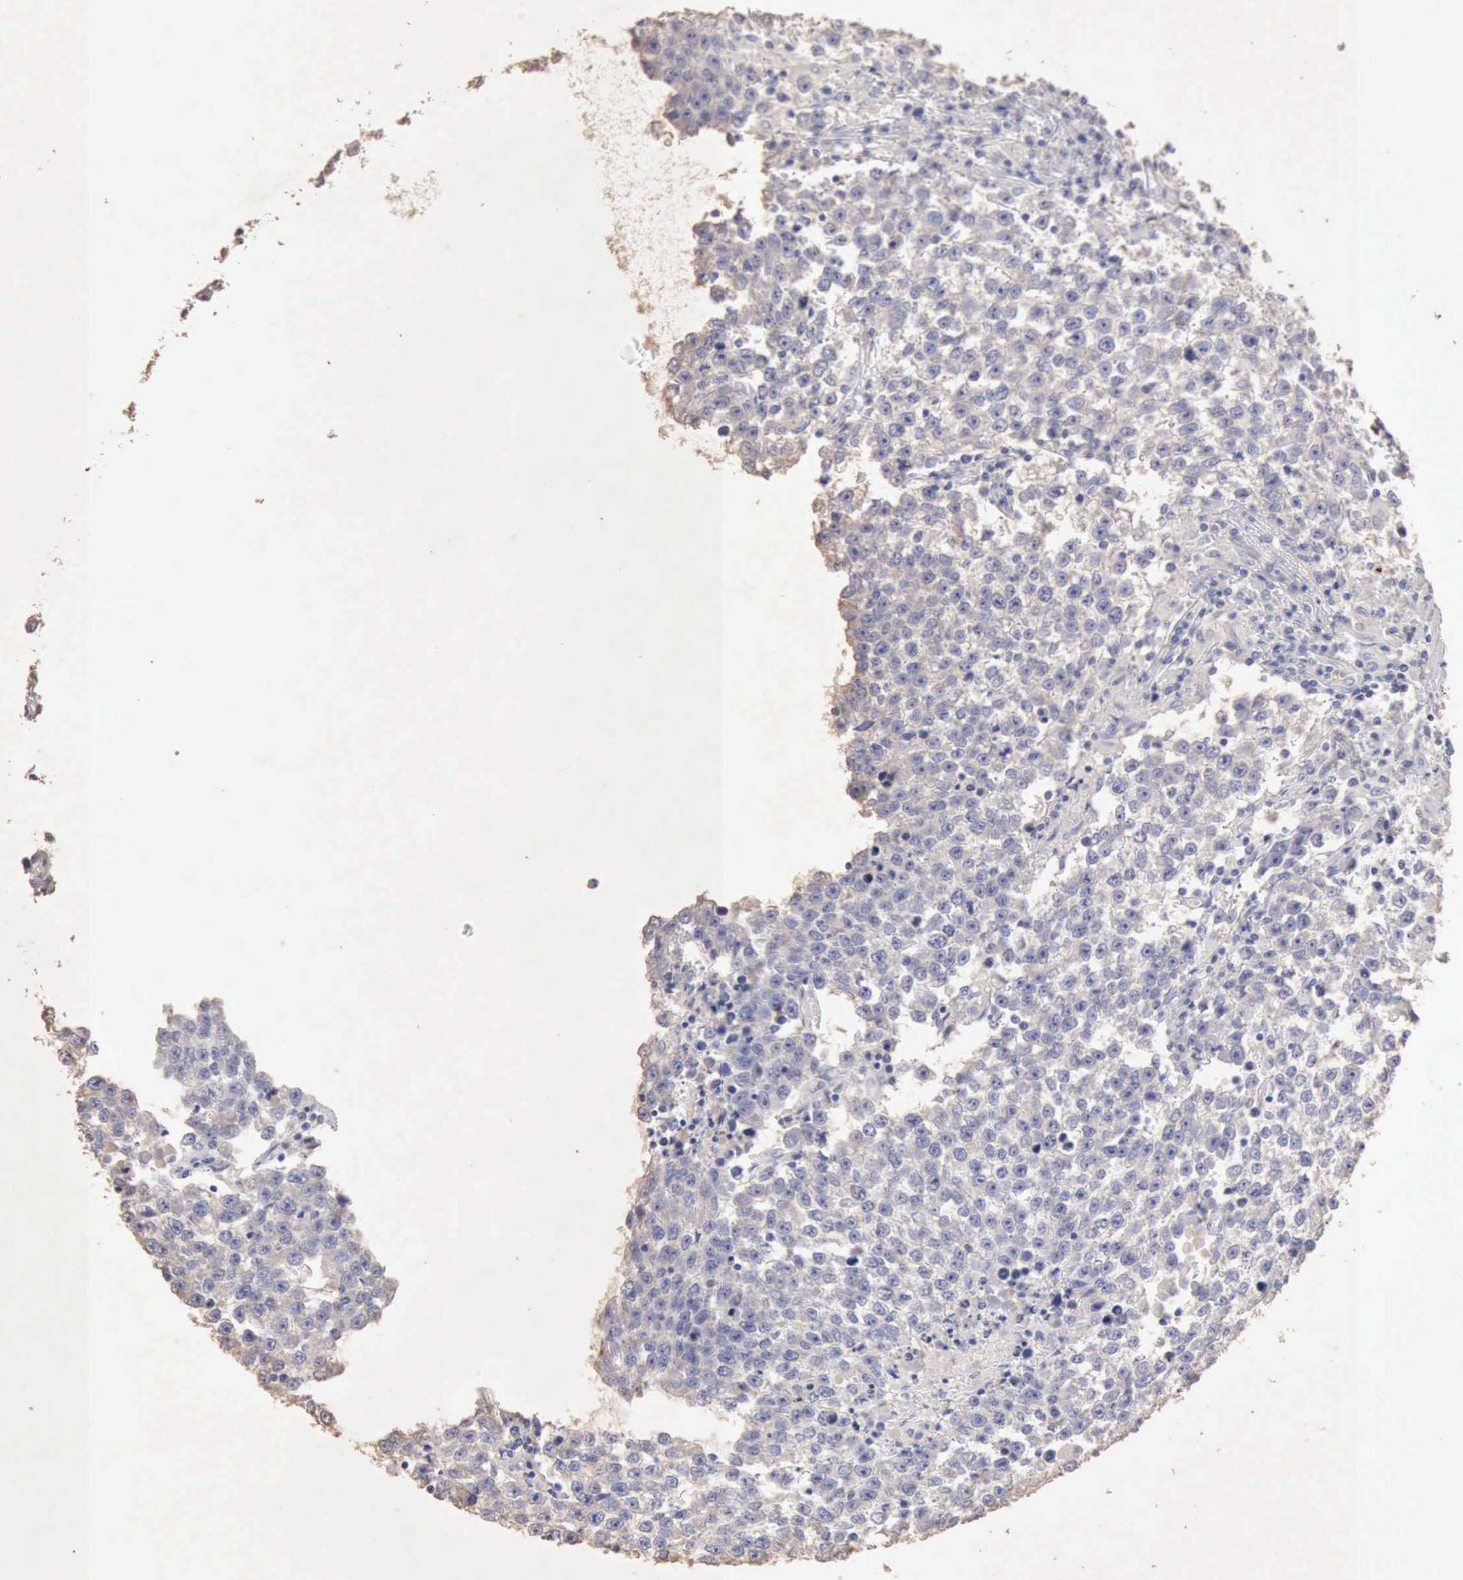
{"staining": {"intensity": "negative", "quantity": "none", "location": "none"}, "tissue": "testis cancer", "cell_type": "Tumor cells", "image_type": "cancer", "snomed": [{"axis": "morphology", "description": "Seminoma, NOS"}, {"axis": "topography", "description": "Testis"}], "caption": "IHC micrograph of testis cancer stained for a protein (brown), which shows no expression in tumor cells. The staining is performed using DAB brown chromogen with nuclei counter-stained in using hematoxylin.", "gene": "KRT6B", "patient": {"sex": "male", "age": 36}}